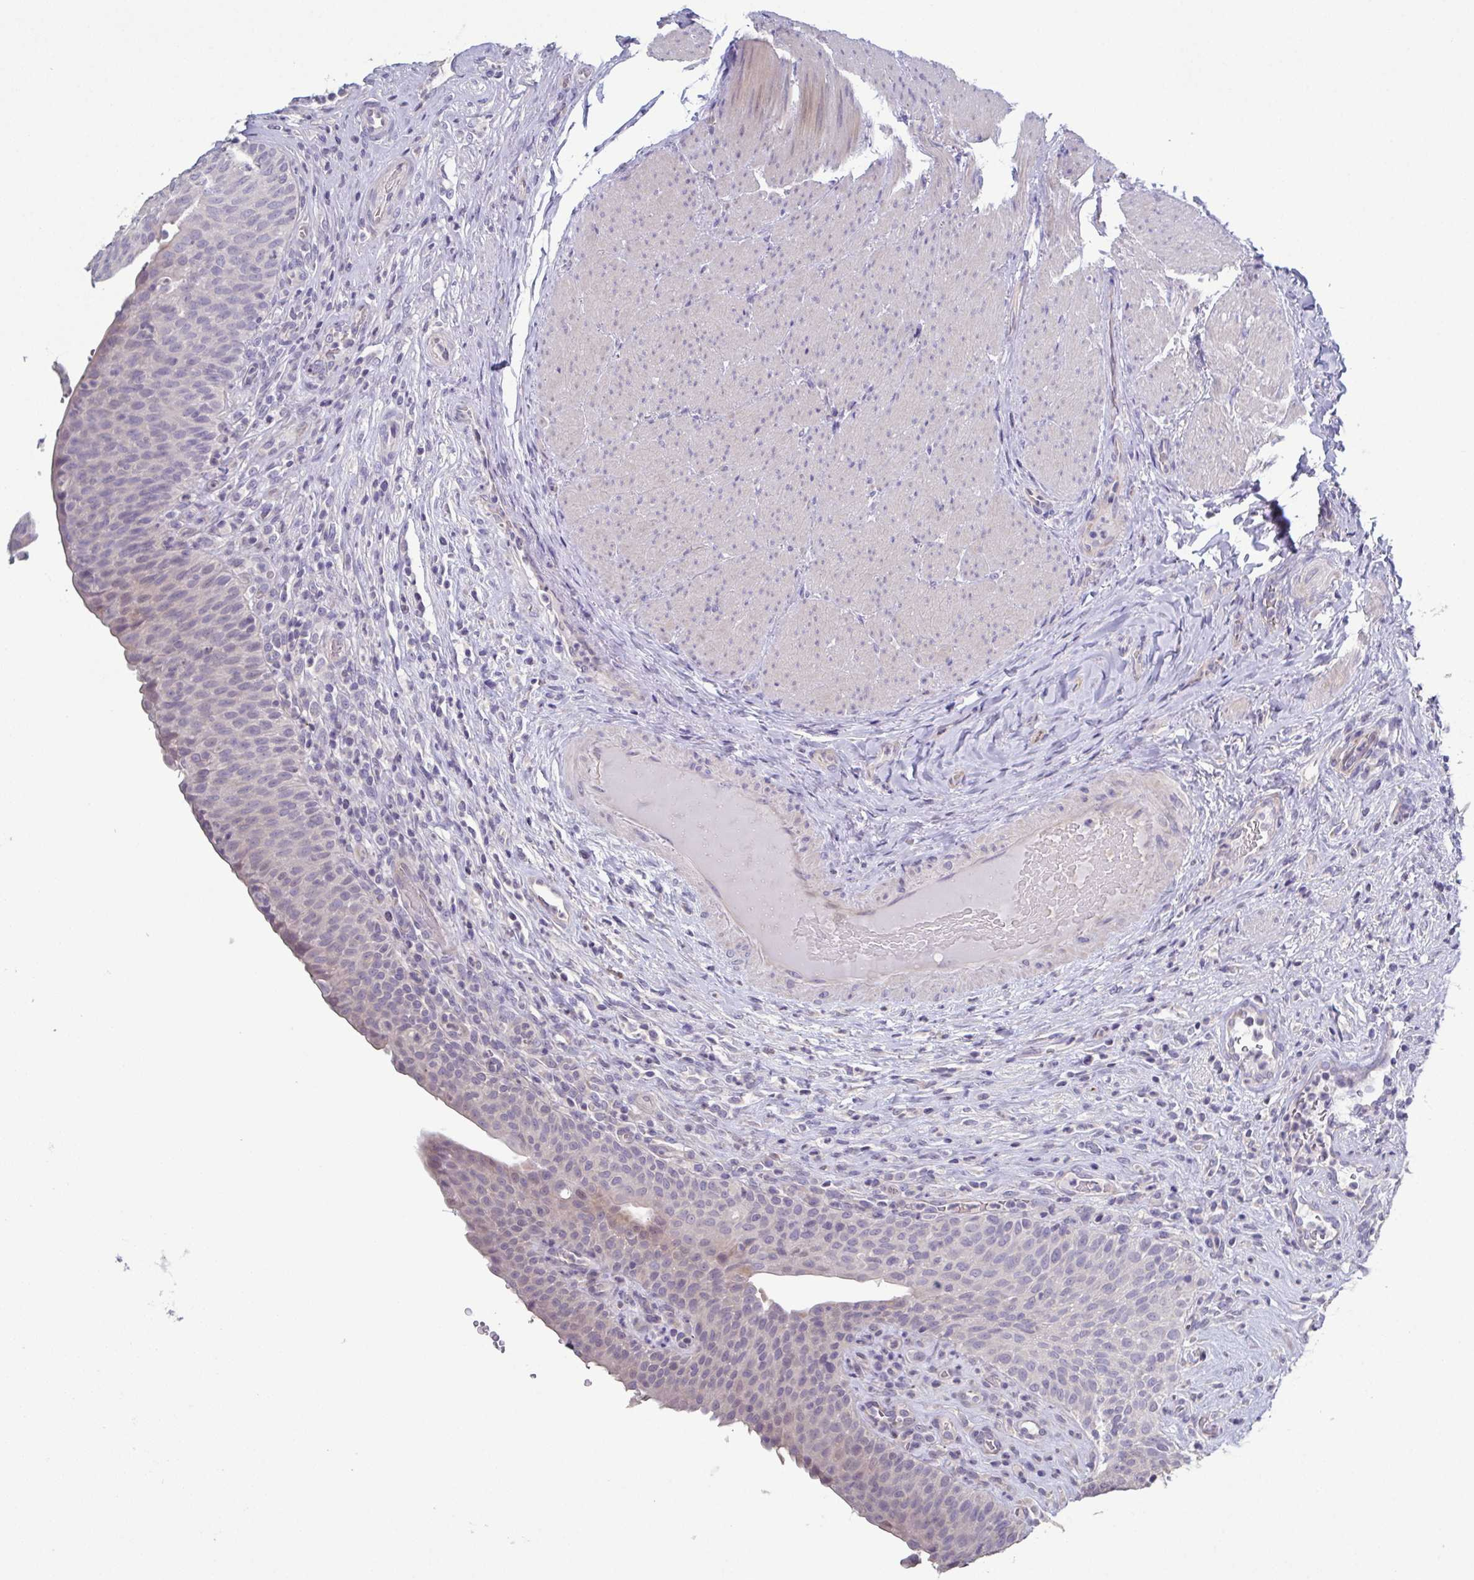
{"staining": {"intensity": "weak", "quantity": "25%-75%", "location": "cytoplasmic/membranous"}, "tissue": "urinary bladder", "cell_type": "Urothelial cells", "image_type": "normal", "snomed": [{"axis": "morphology", "description": "Normal tissue, NOS"}, {"axis": "topography", "description": "Urinary bladder"}, {"axis": "topography", "description": "Peripheral nerve tissue"}], "caption": "Urothelial cells show weak cytoplasmic/membranous positivity in about 25%-75% of cells in benign urinary bladder. The staining was performed using DAB, with brown indicating positive protein expression. Nuclei are stained blue with hematoxylin.", "gene": "GLDC", "patient": {"sex": "male", "age": 66}}